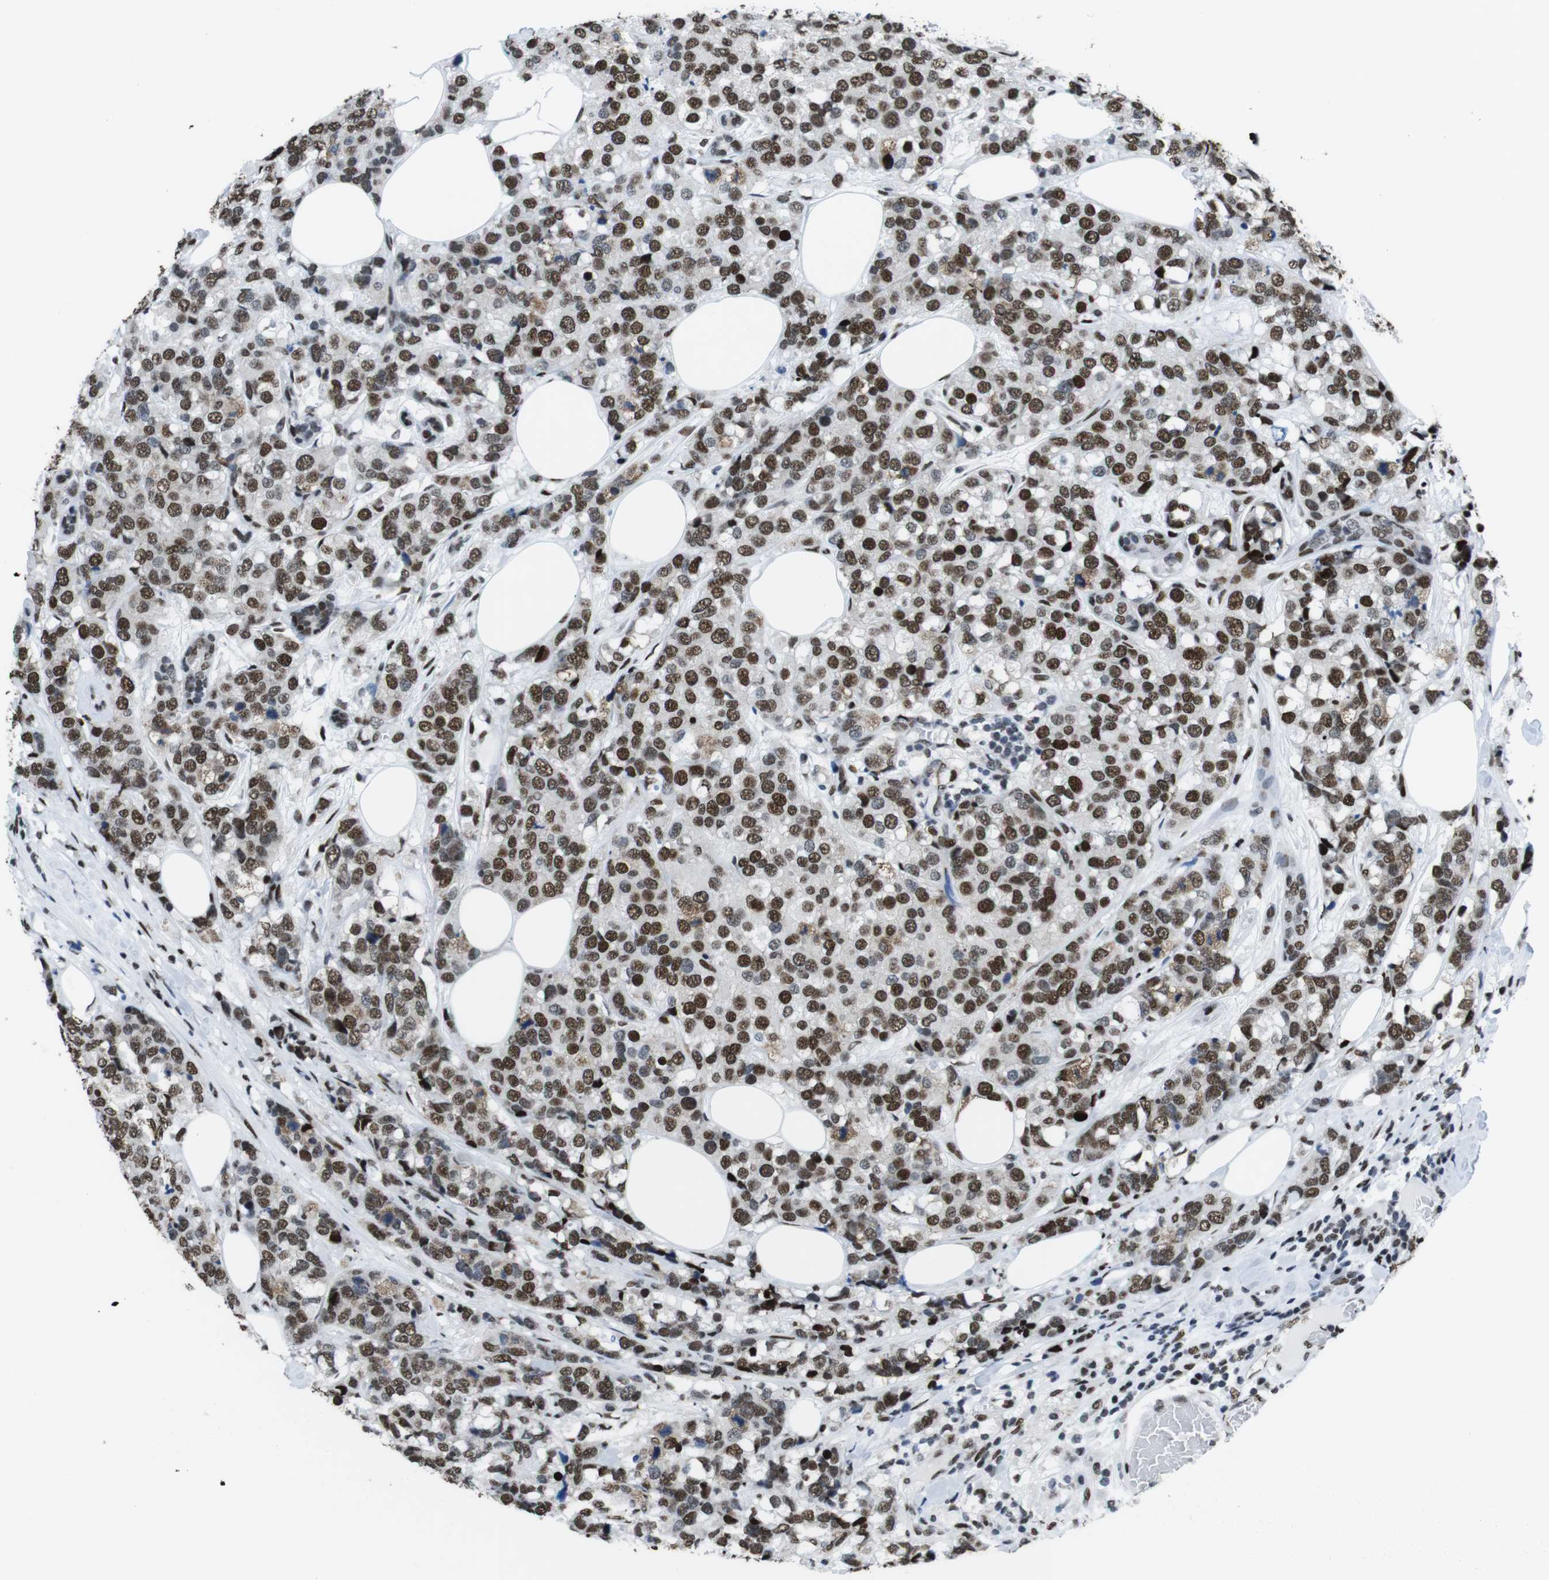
{"staining": {"intensity": "moderate", "quantity": ">75%", "location": "nuclear"}, "tissue": "breast cancer", "cell_type": "Tumor cells", "image_type": "cancer", "snomed": [{"axis": "morphology", "description": "Lobular carcinoma"}, {"axis": "topography", "description": "Breast"}], "caption": "Immunohistochemistry (IHC) micrograph of neoplastic tissue: human lobular carcinoma (breast) stained using IHC exhibits medium levels of moderate protein expression localized specifically in the nuclear of tumor cells, appearing as a nuclear brown color.", "gene": "CITED2", "patient": {"sex": "female", "age": 59}}